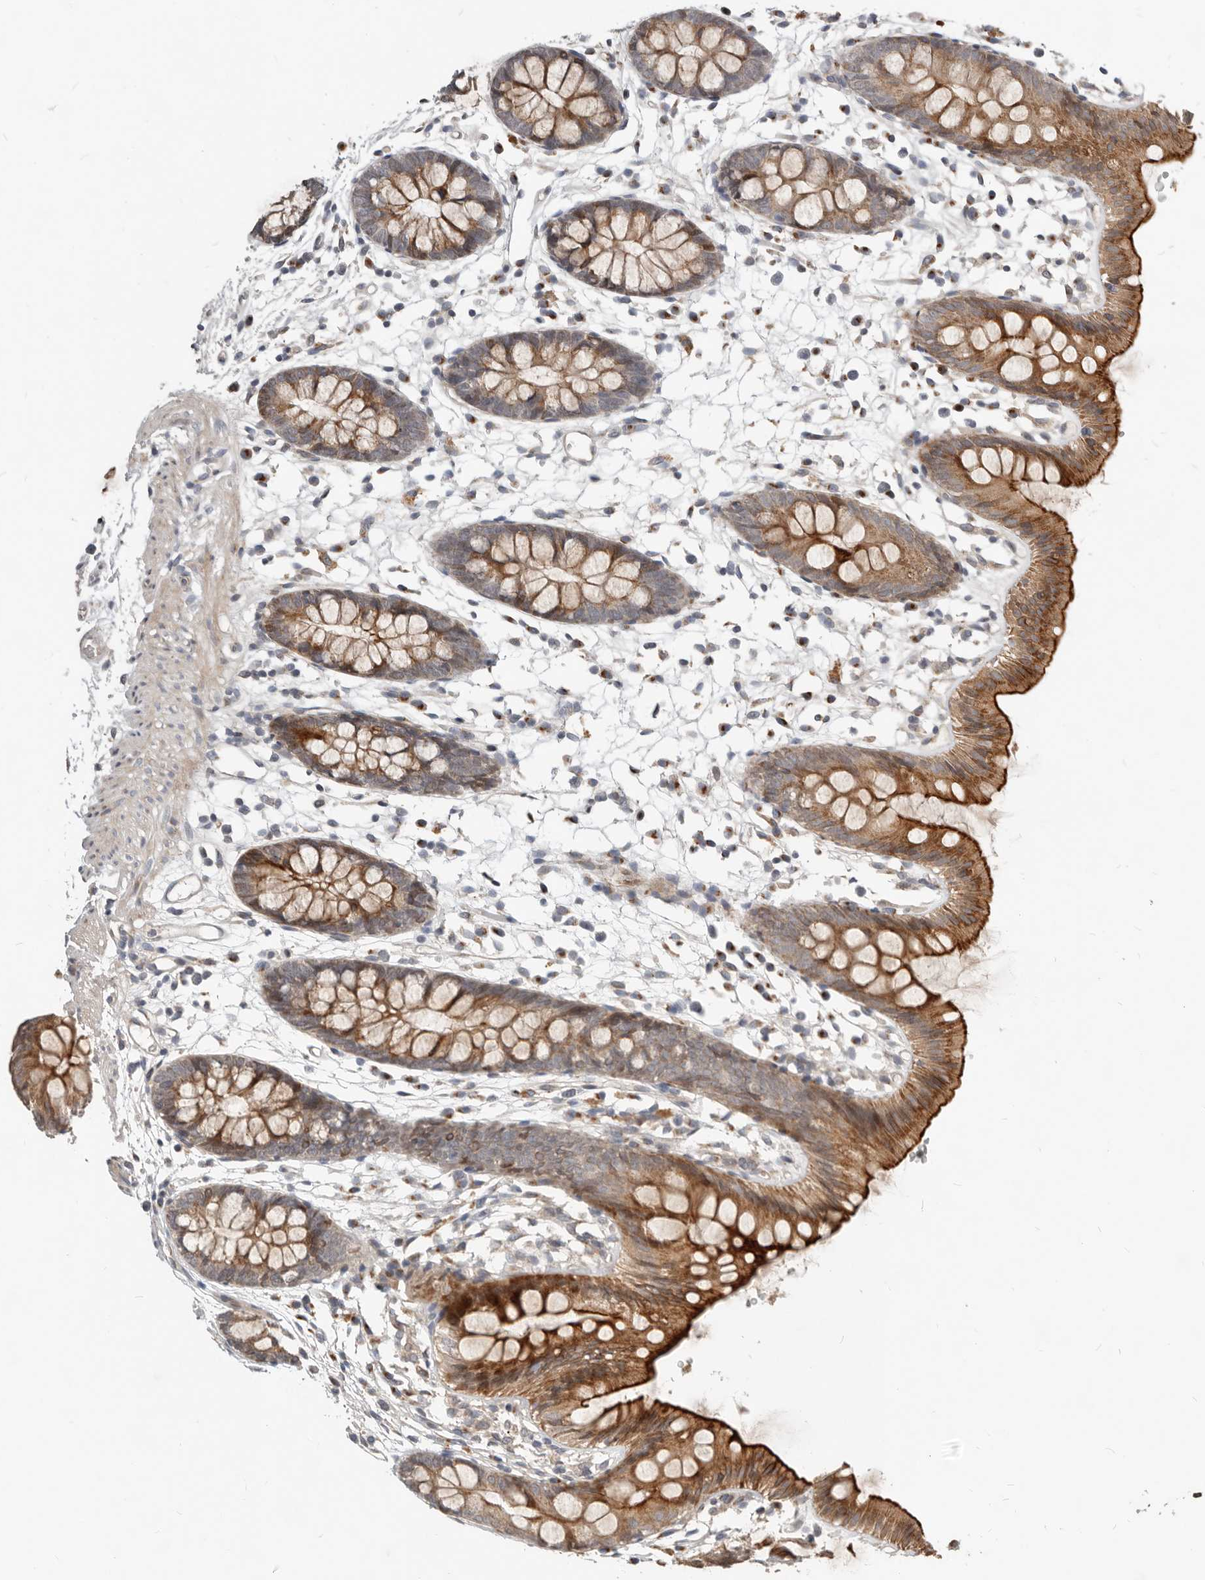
{"staining": {"intensity": "negative", "quantity": "none", "location": "none"}, "tissue": "colon", "cell_type": "Endothelial cells", "image_type": "normal", "snomed": [{"axis": "morphology", "description": "Normal tissue, NOS"}, {"axis": "topography", "description": "Colon"}], "caption": "Immunohistochemistry (IHC) image of benign human colon stained for a protein (brown), which displays no positivity in endothelial cells.", "gene": "NPY4R2", "patient": {"sex": "male", "age": 56}}